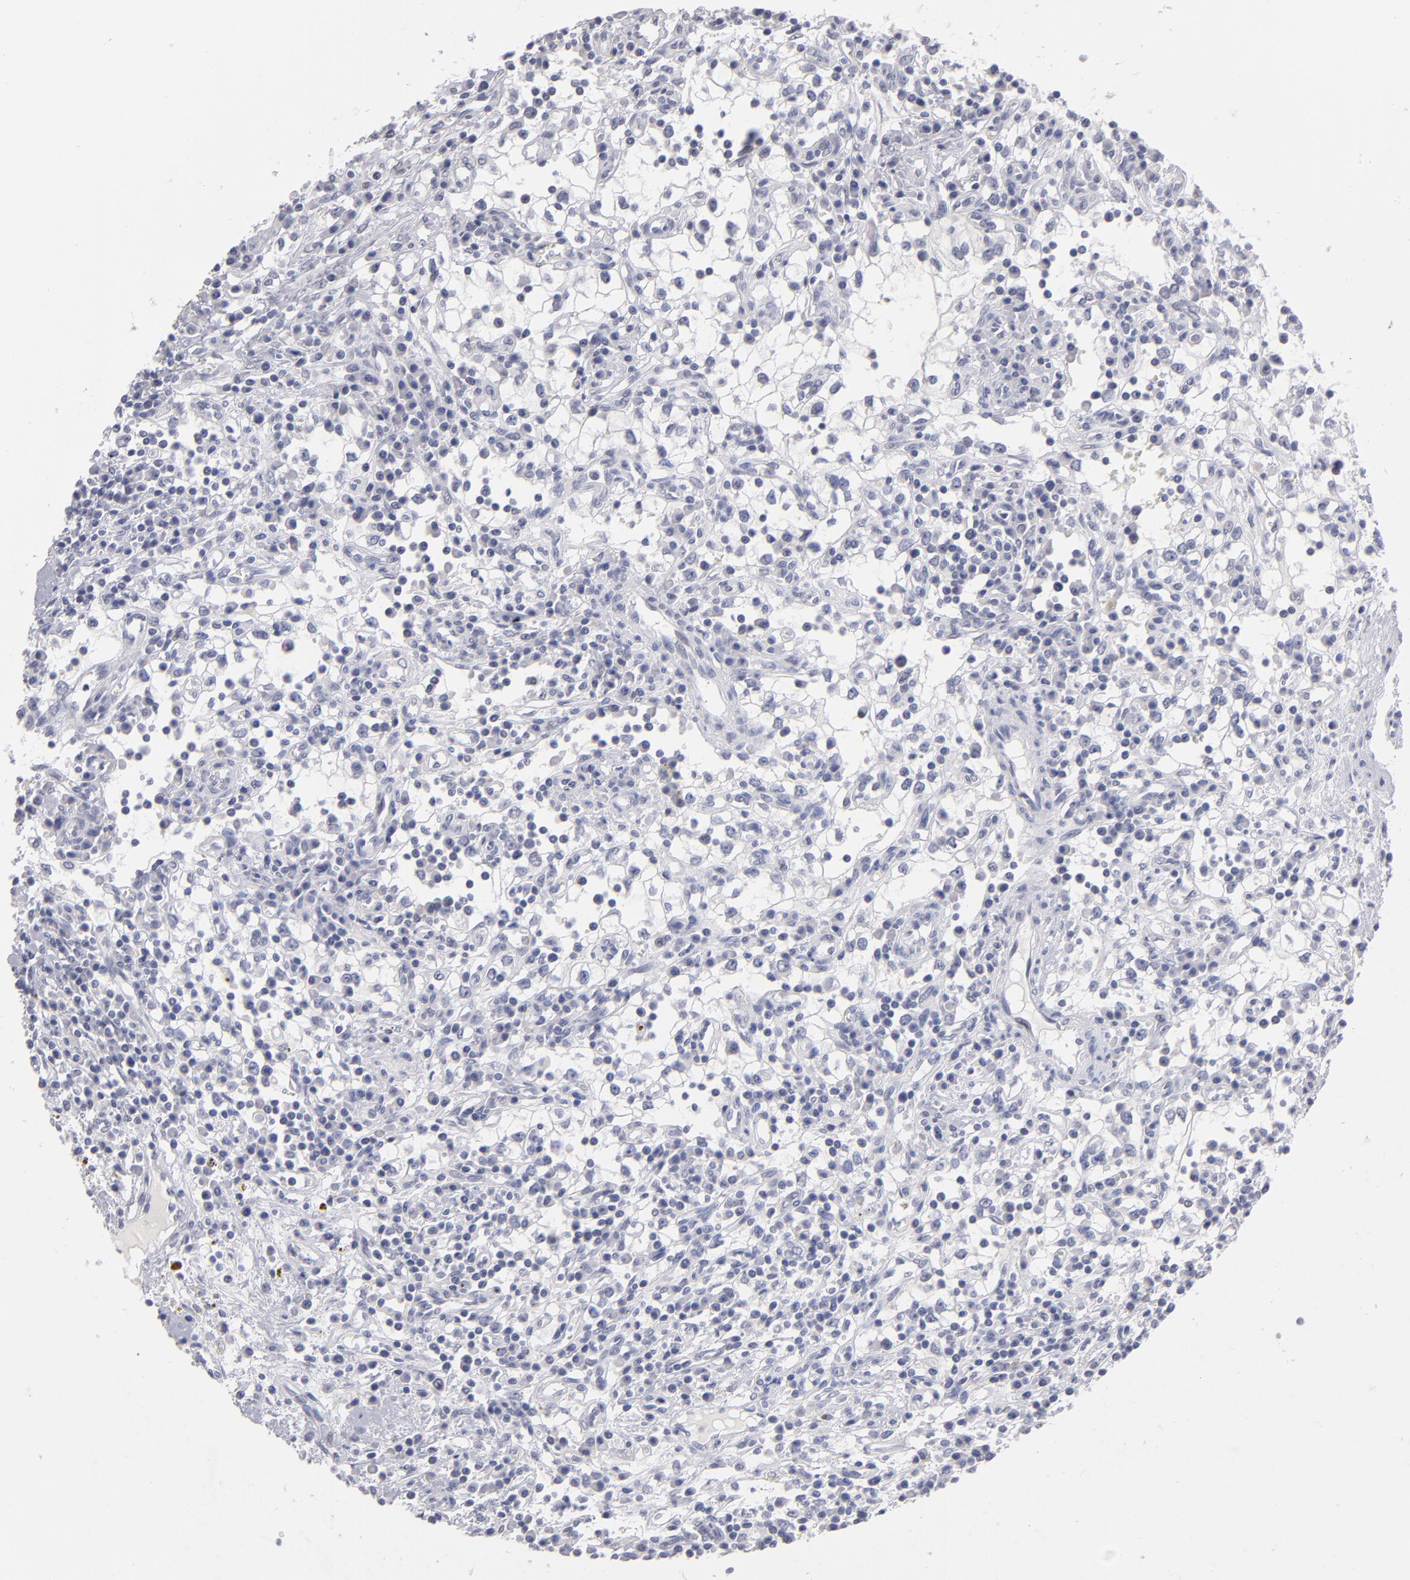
{"staining": {"intensity": "negative", "quantity": "none", "location": "none"}, "tissue": "renal cancer", "cell_type": "Tumor cells", "image_type": "cancer", "snomed": [{"axis": "morphology", "description": "Adenocarcinoma, NOS"}, {"axis": "topography", "description": "Kidney"}], "caption": "Tumor cells are negative for protein expression in human renal cancer (adenocarcinoma).", "gene": "TEX11", "patient": {"sex": "male", "age": 82}}